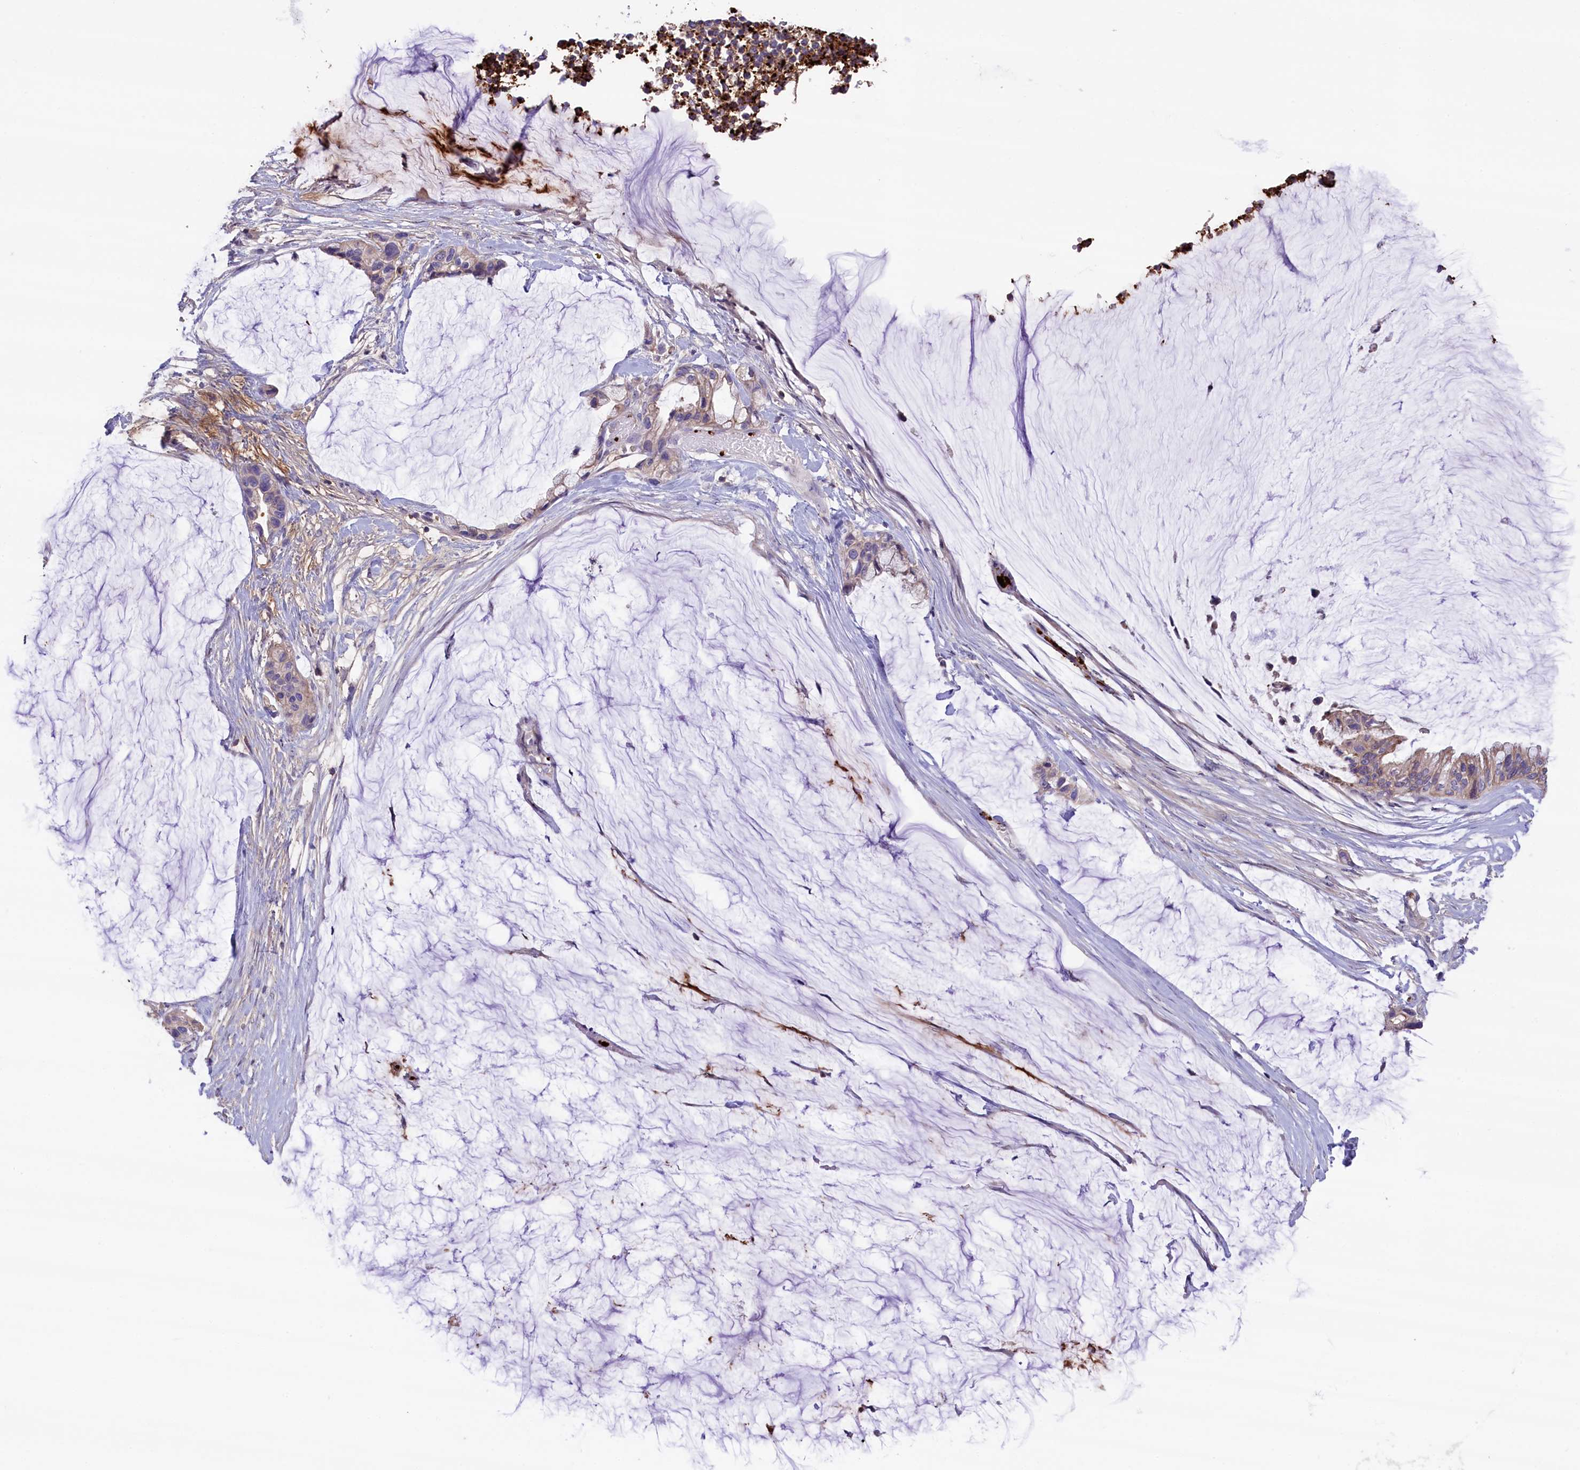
{"staining": {"intensity": "negative", "quantity": "none", "location": "none"}, "tissue": "ovarian cancer", "cell_type": "Tumor cells", "image_type": "cancer", "snomed": [{"axis": "morphology", "description": "Cystadenocarcinoma, mucinous, NOS"}, {"axis": "topography", "description": "Ovary"}], "caption": "The immunohistochemistry (IHC) image has no significant positivity in tumor cells of ovarian cancer tissue. (DAB immunohistochemistry with hematoxylin counter stain).", "gene": "HEATR3", "patient": {"sex": "female", "age": 39}}